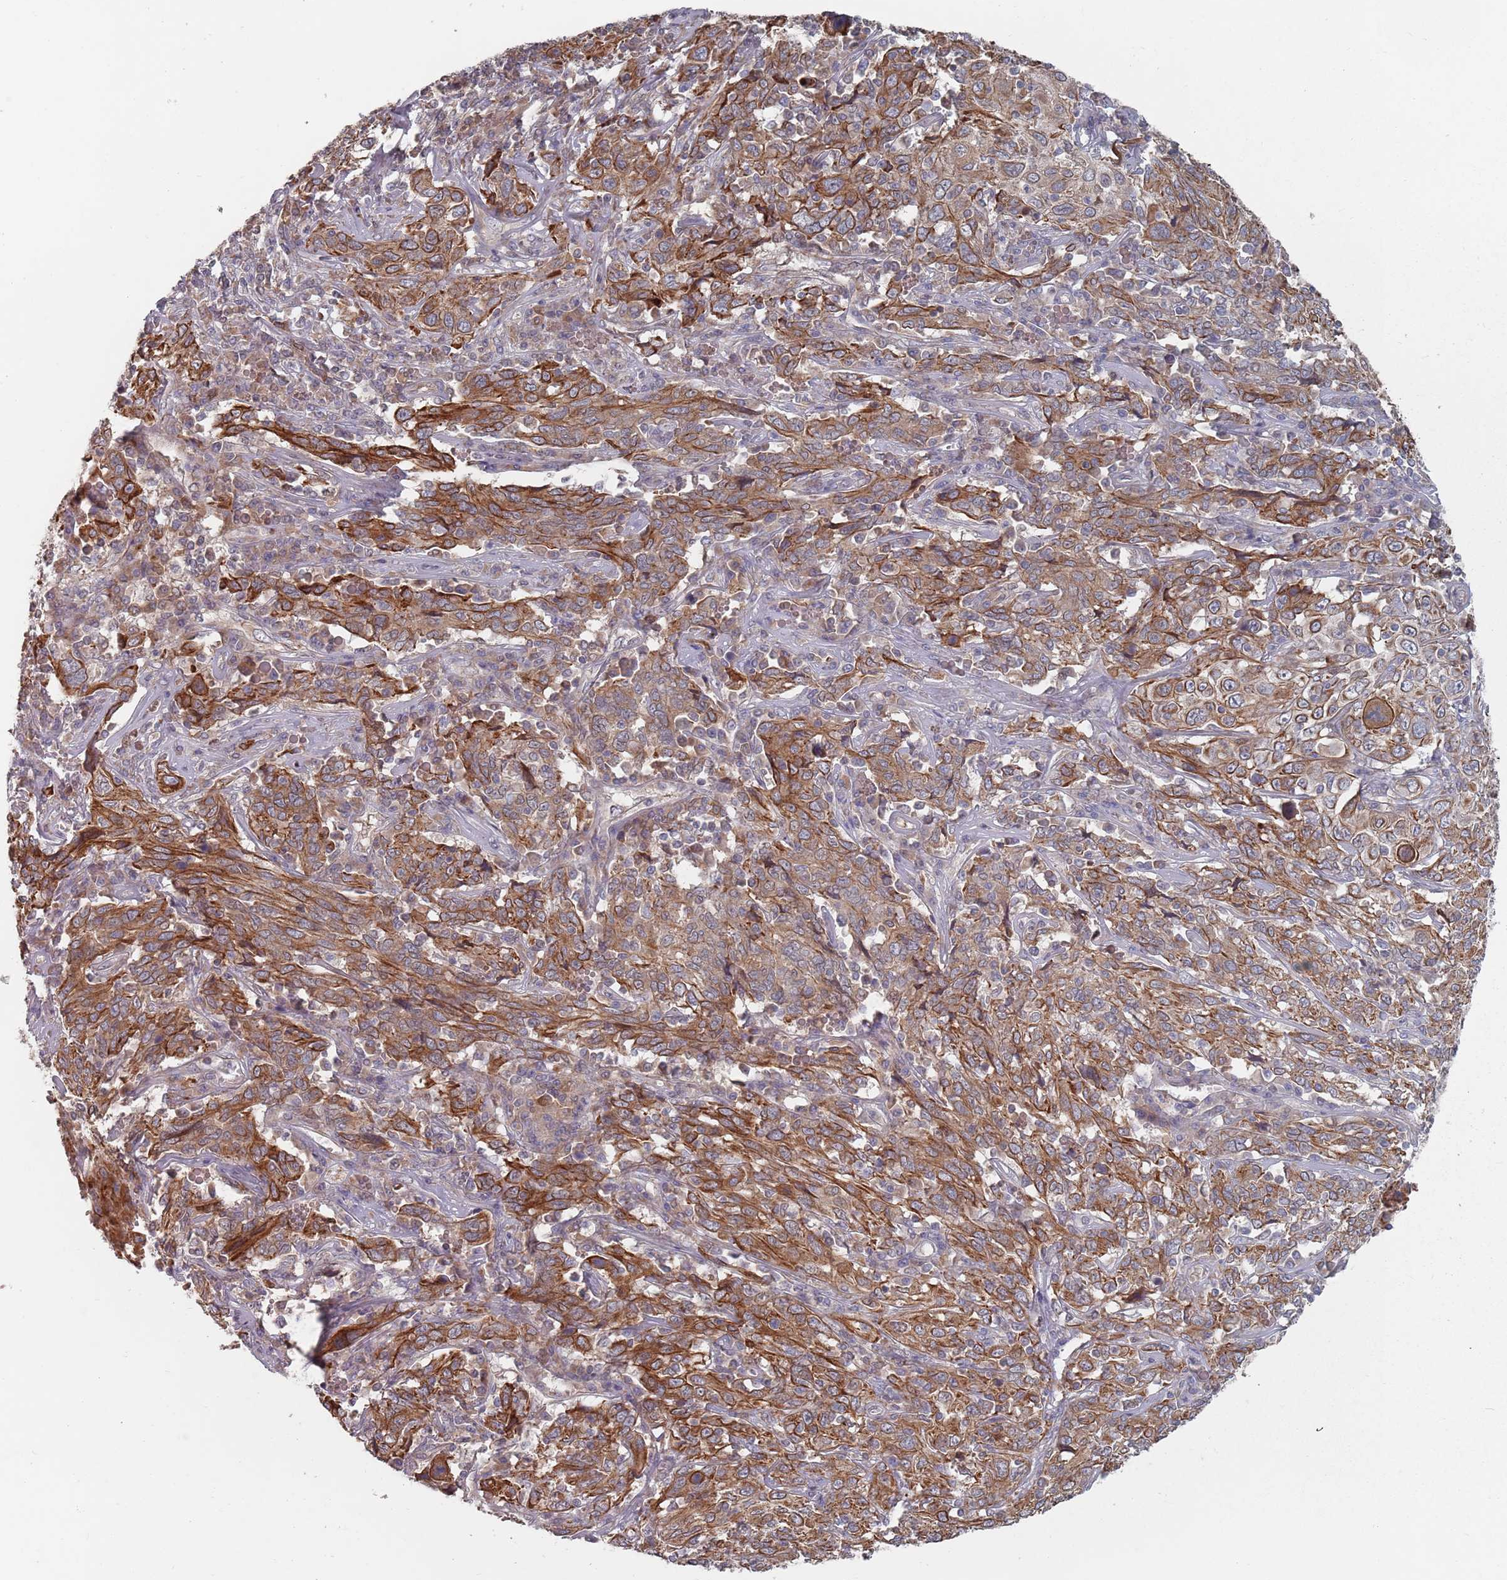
{"staining": {"intensity": "moderate", "quantity": ">75%", "location": "cytoplasmic/membranous"}, "tissue": "cervical cancer", "cell_type": "Tumor cells", "image_type": "cancer", "snomed": [{"axis": "morphology", "description": "Squamous cell carcinoma, NOS"}, {"axis": "topography", "description": "Cervix"}], "caption": "This is a histology image of immunohistochemistry (IHC) staining of cervical squamous cell carcinoma, which shows moderate expression in the cytoplasmic/membranous of tumor cells.", "gene": "ADAL", "patient": {"sex": "female", "age": 46}}